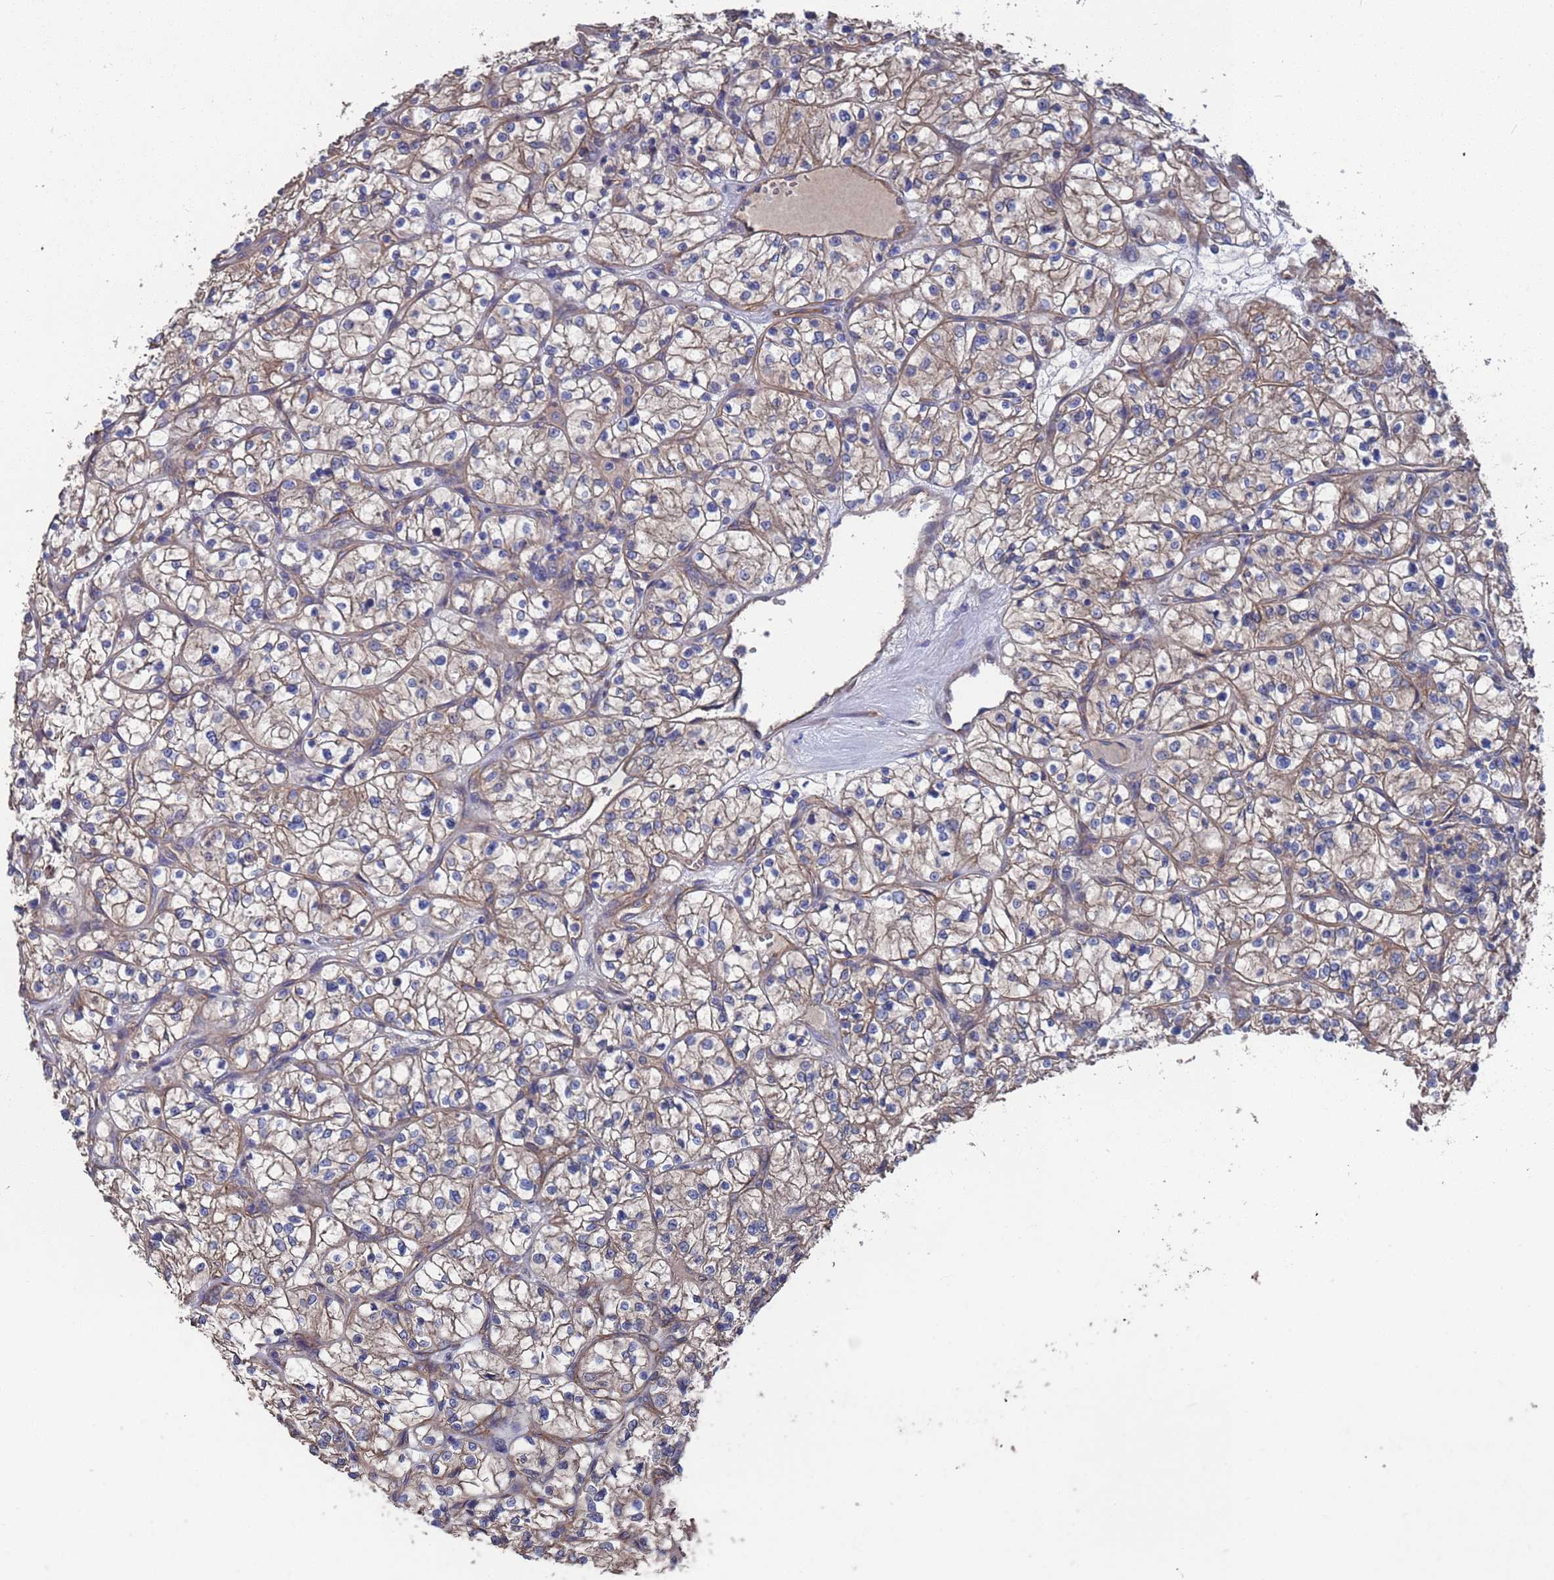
{"staining": {"intensity": "weak", "quantity": "25%-75%", "location": "cytoplasmic/membranous"}, "tissue": "renal cancer", "cell_type": "Tumor cells", "image_type": "cancer", "snomed": [{"axis": "morphology", "description": "Adenocarcinoma, NOS"}, {"axis": "topography", "description": "Kidney"}], "caption": "Immunohistochemical staining of adenocarcinoma (renal) displays low levels of weak cytoplasmic/membranous protein expression in about 25%-75% of tumor cells.", "gene": "NDUFAF6", "patient": {"sex": "female", "age": 64}}